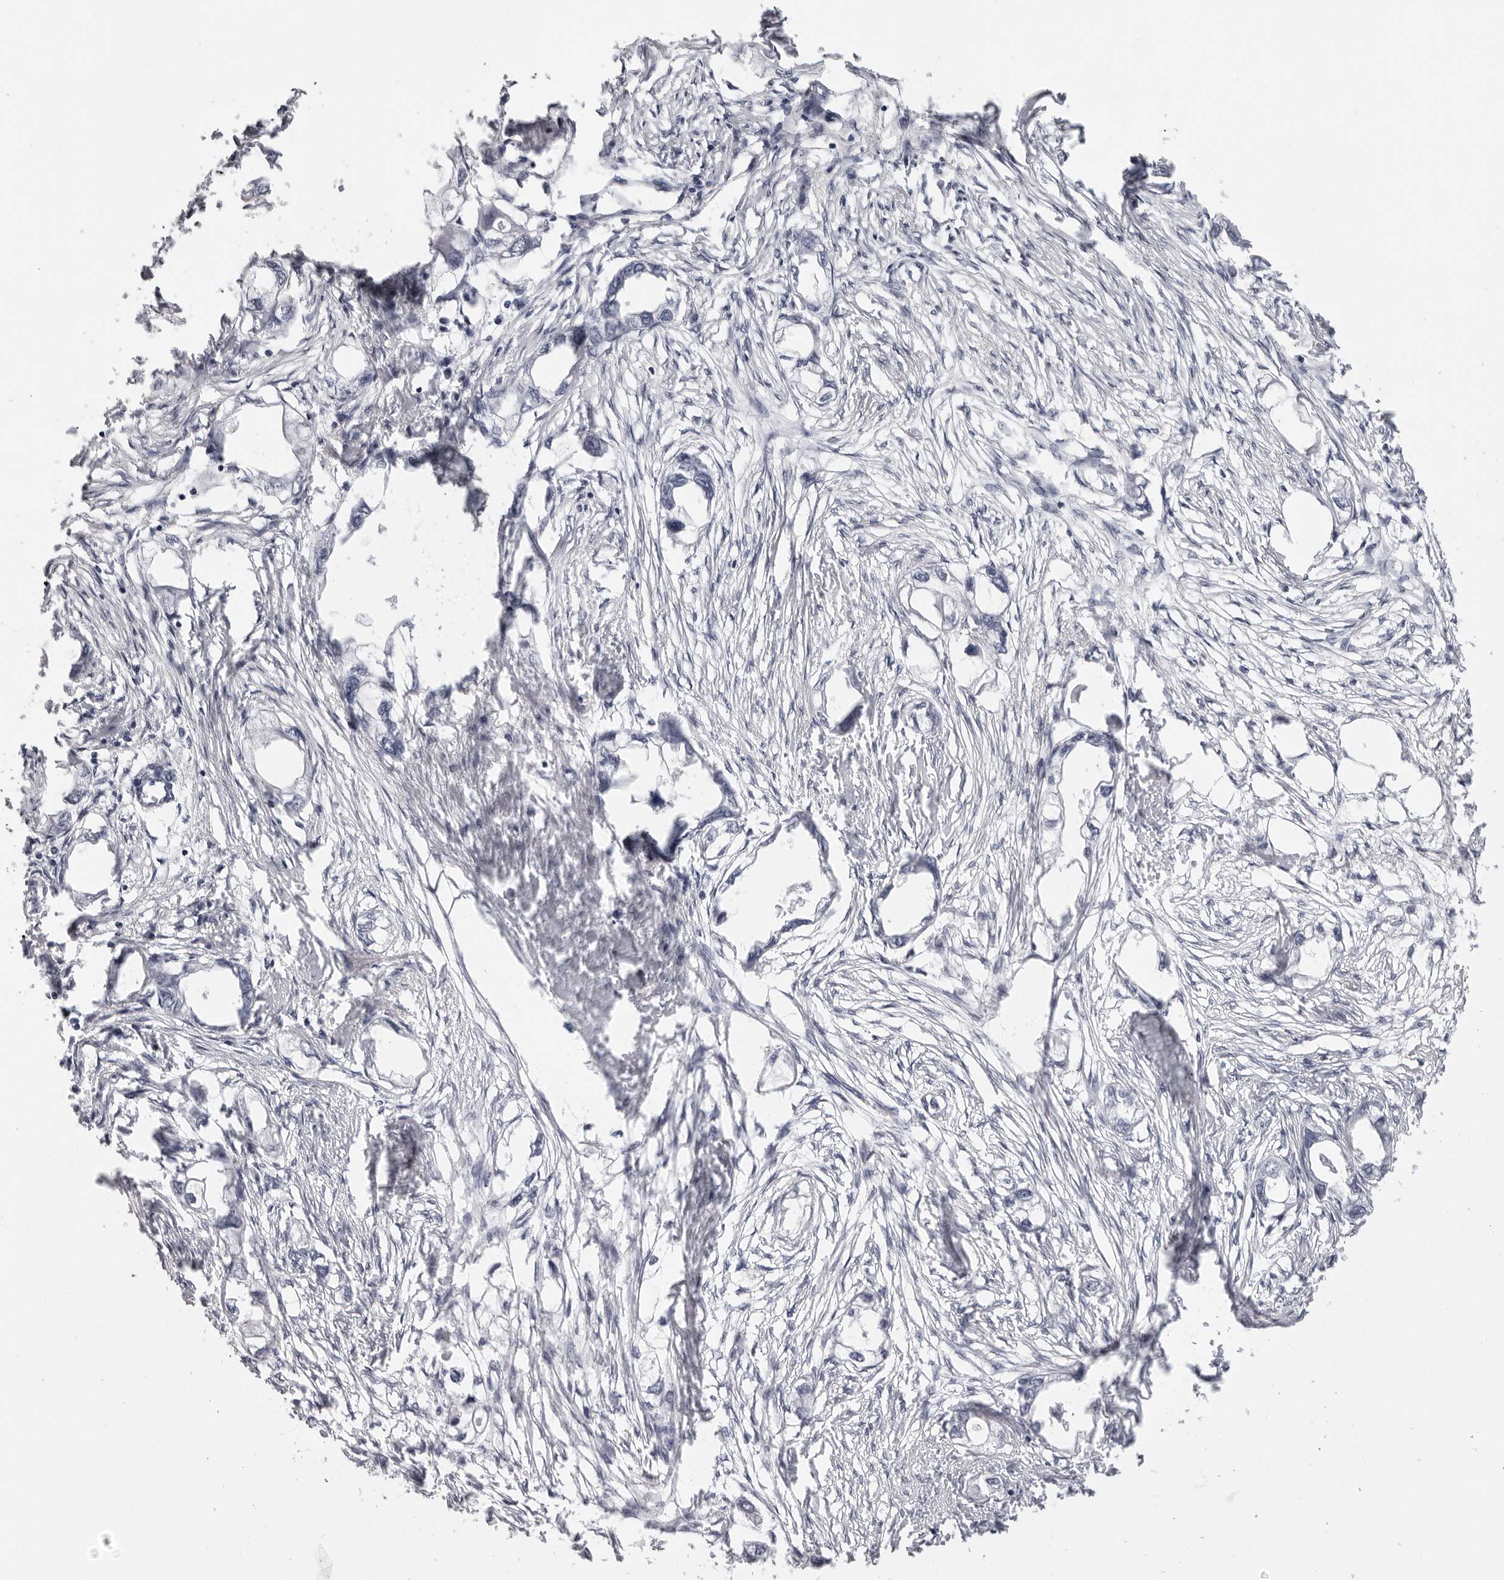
{"staining": {"intensity": "negative", "quantity": "none", "location": "none"}, "tissue": "endometrial cancer", "cell_type": "Tumor cells", "image_type": "cancer", "snomed": [{"axis": "morphology", "description": "Adenocarcinoma, NOS"}, {"axis": "morphology", "description": "Adenocarcinoma, metastatic, NOS"}, {"axis": "topography", "description": "Adipose tissue"}, {"axis": "topography", "description": "Endometrium"}], "caption": "An image of metastatic adenocarcinoma (endometrial) stained for a protein demonstrates no brown staining in tumor cells. The staining is performed using DAB (3,3'-diaminobenzidine) brown chromogen with nuclei counter-stained in using hematoxylin.", "gene": "DNALI1", "patient": {"sex": "female", "age": 67}}